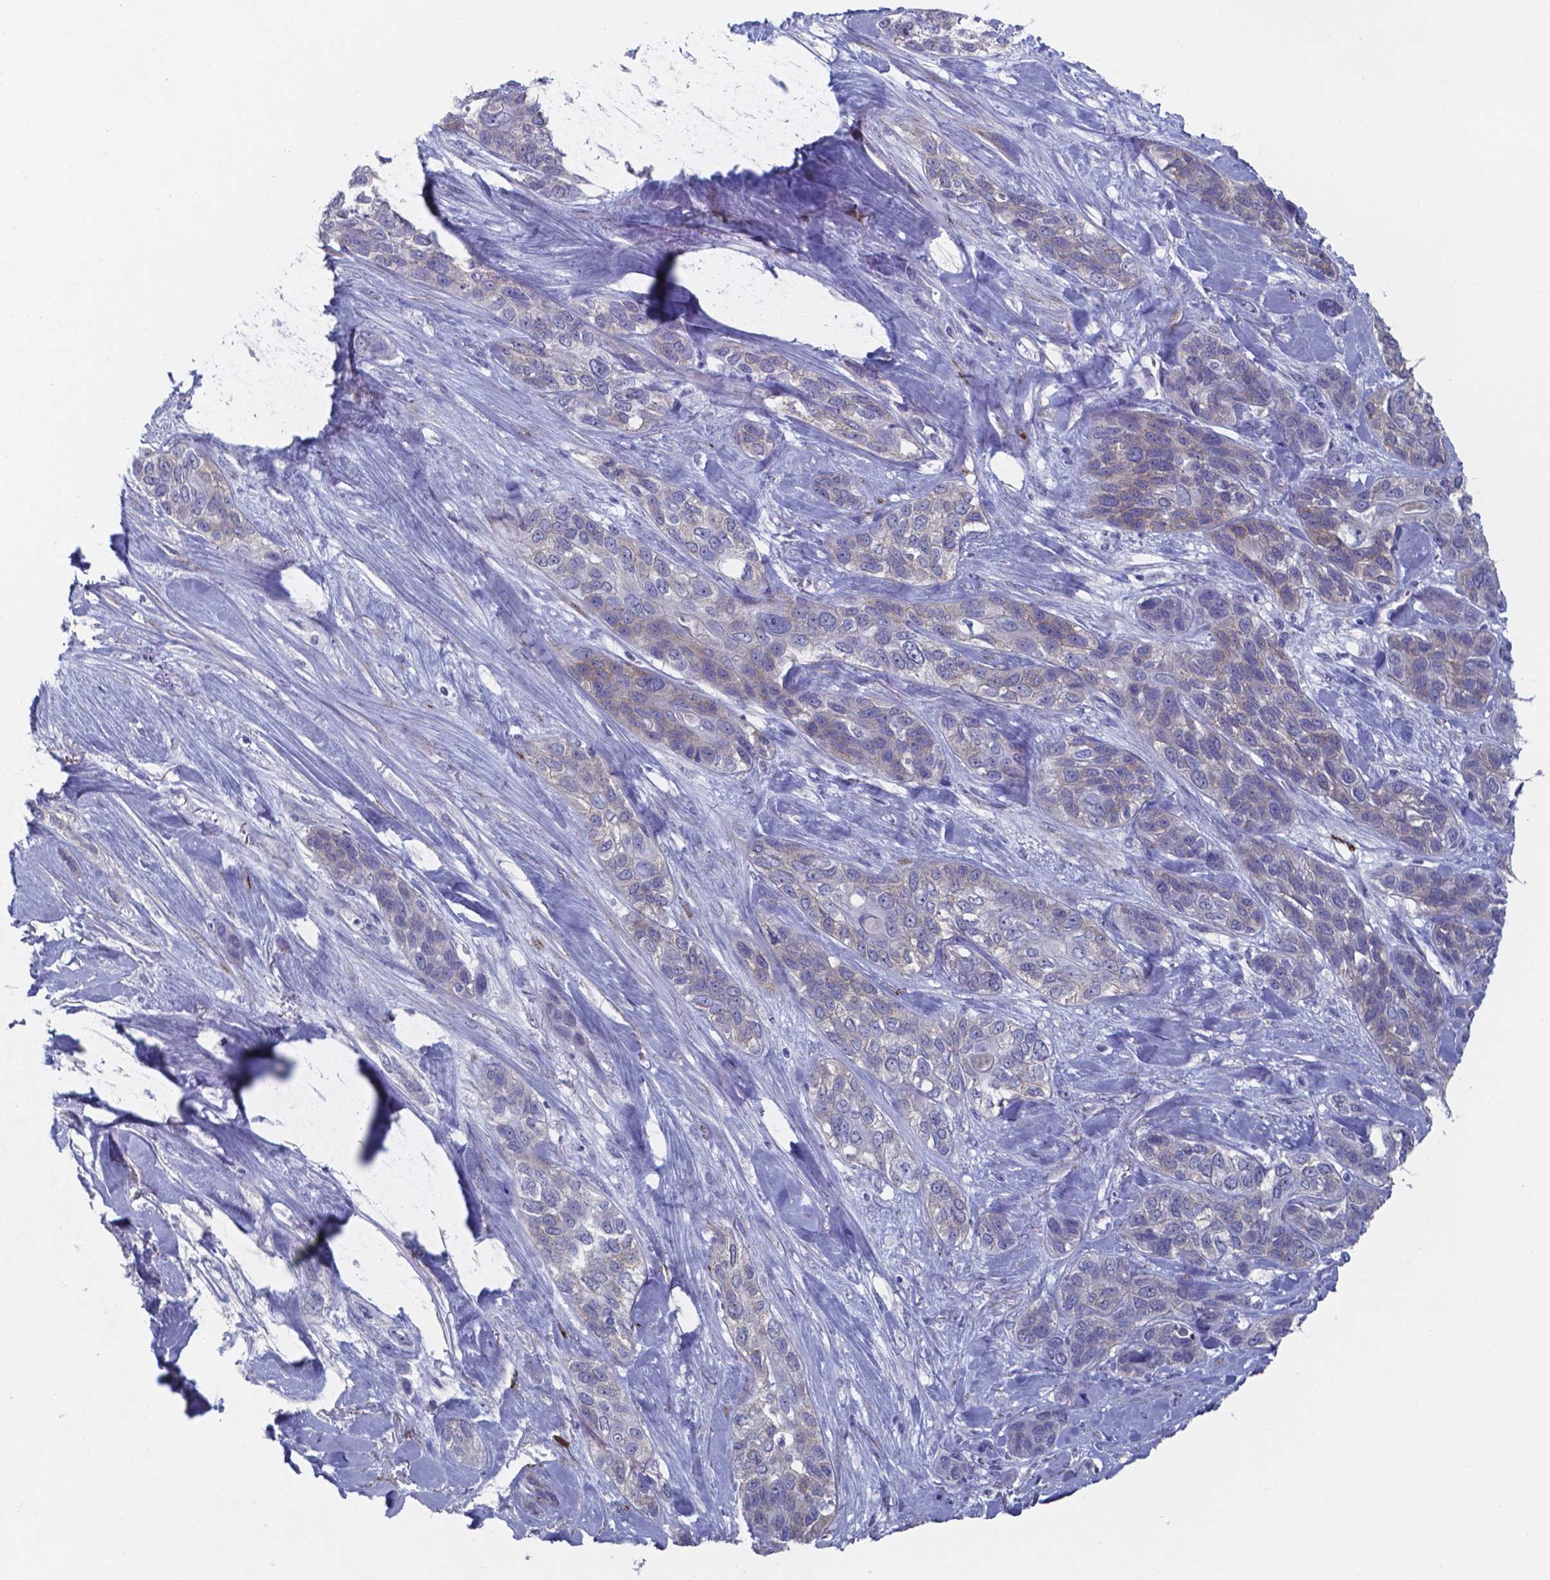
{"staining": {"intensity": "negative", "quantity": "none", "location": "none"}, "tissue": "lung cancer", "cell_type": "Tumor cells", "image_type": "cancer", "snomed": [{"axis": "morphology", "description": "Squamous cell carcinoma, NOS"}, {"axis": "topography", "description": "Lung"}], "caption": "The histopathology image shows no staining of tumor cells in lung cancer.", "gene": "PLA2R1", "patient": {"sex": "female", "age": 70}}